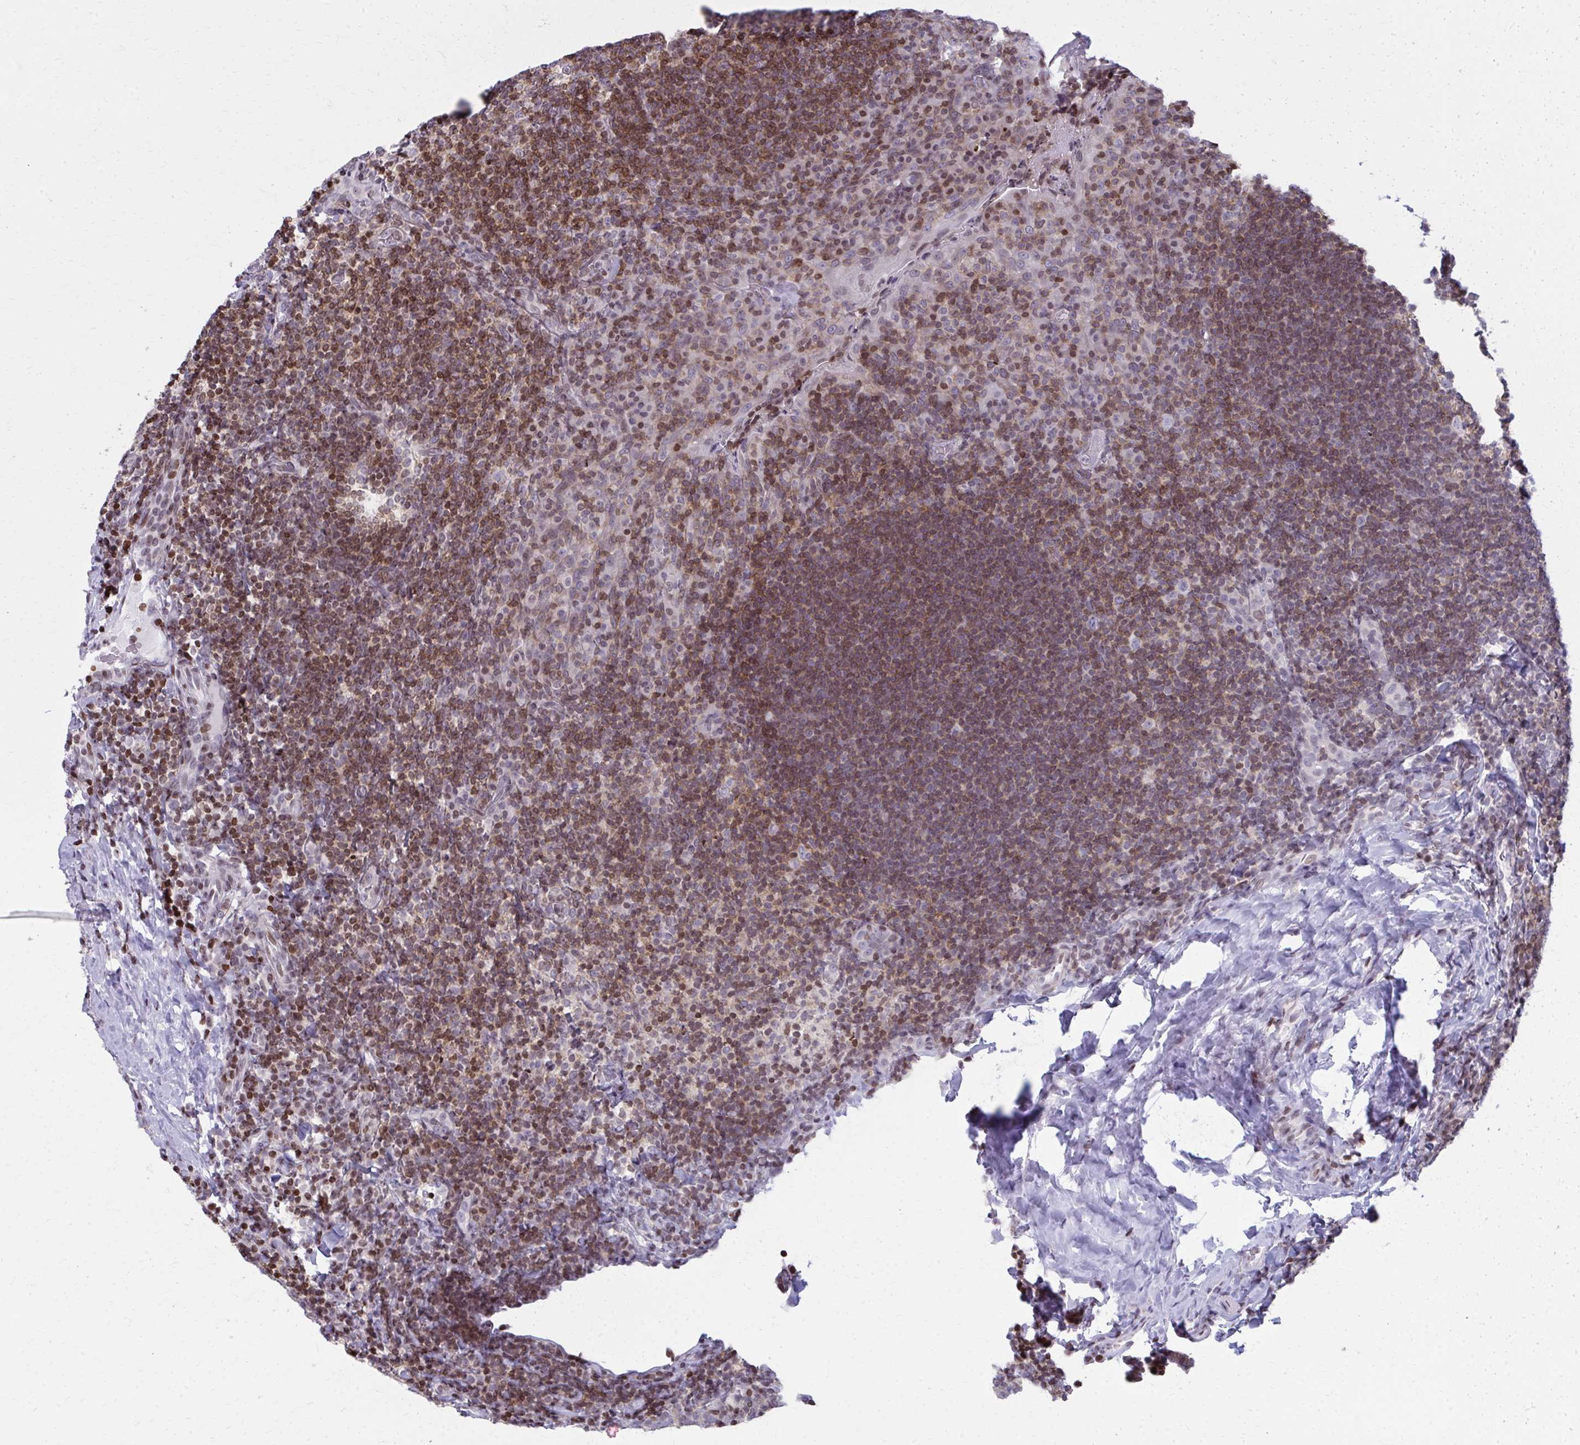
{"staining": {"intensity": "moderate", "quantity": ">75%", "location": "cytoplasmic/membranous"}, "tissue": "tonsil", "cell_type": "Germinal center cells", "image_type": "normal", "snomed": [{"axis": "morphology", "description": "Normal tissue, NOS"}, {"axis": "topography", "description": "Tonsil"}], "caption": "Tonsil was stained to show a protein in brown. There is medium levels of moderate cytoplasmic/membranous expression in about >75% of germinal center cells. Immunohistochemistry (ihc) stains the protein of interest in brown and the nuclei are stained blue.", "gene": "AP5M1", "patient": {"sex": "male", "age": 17}}